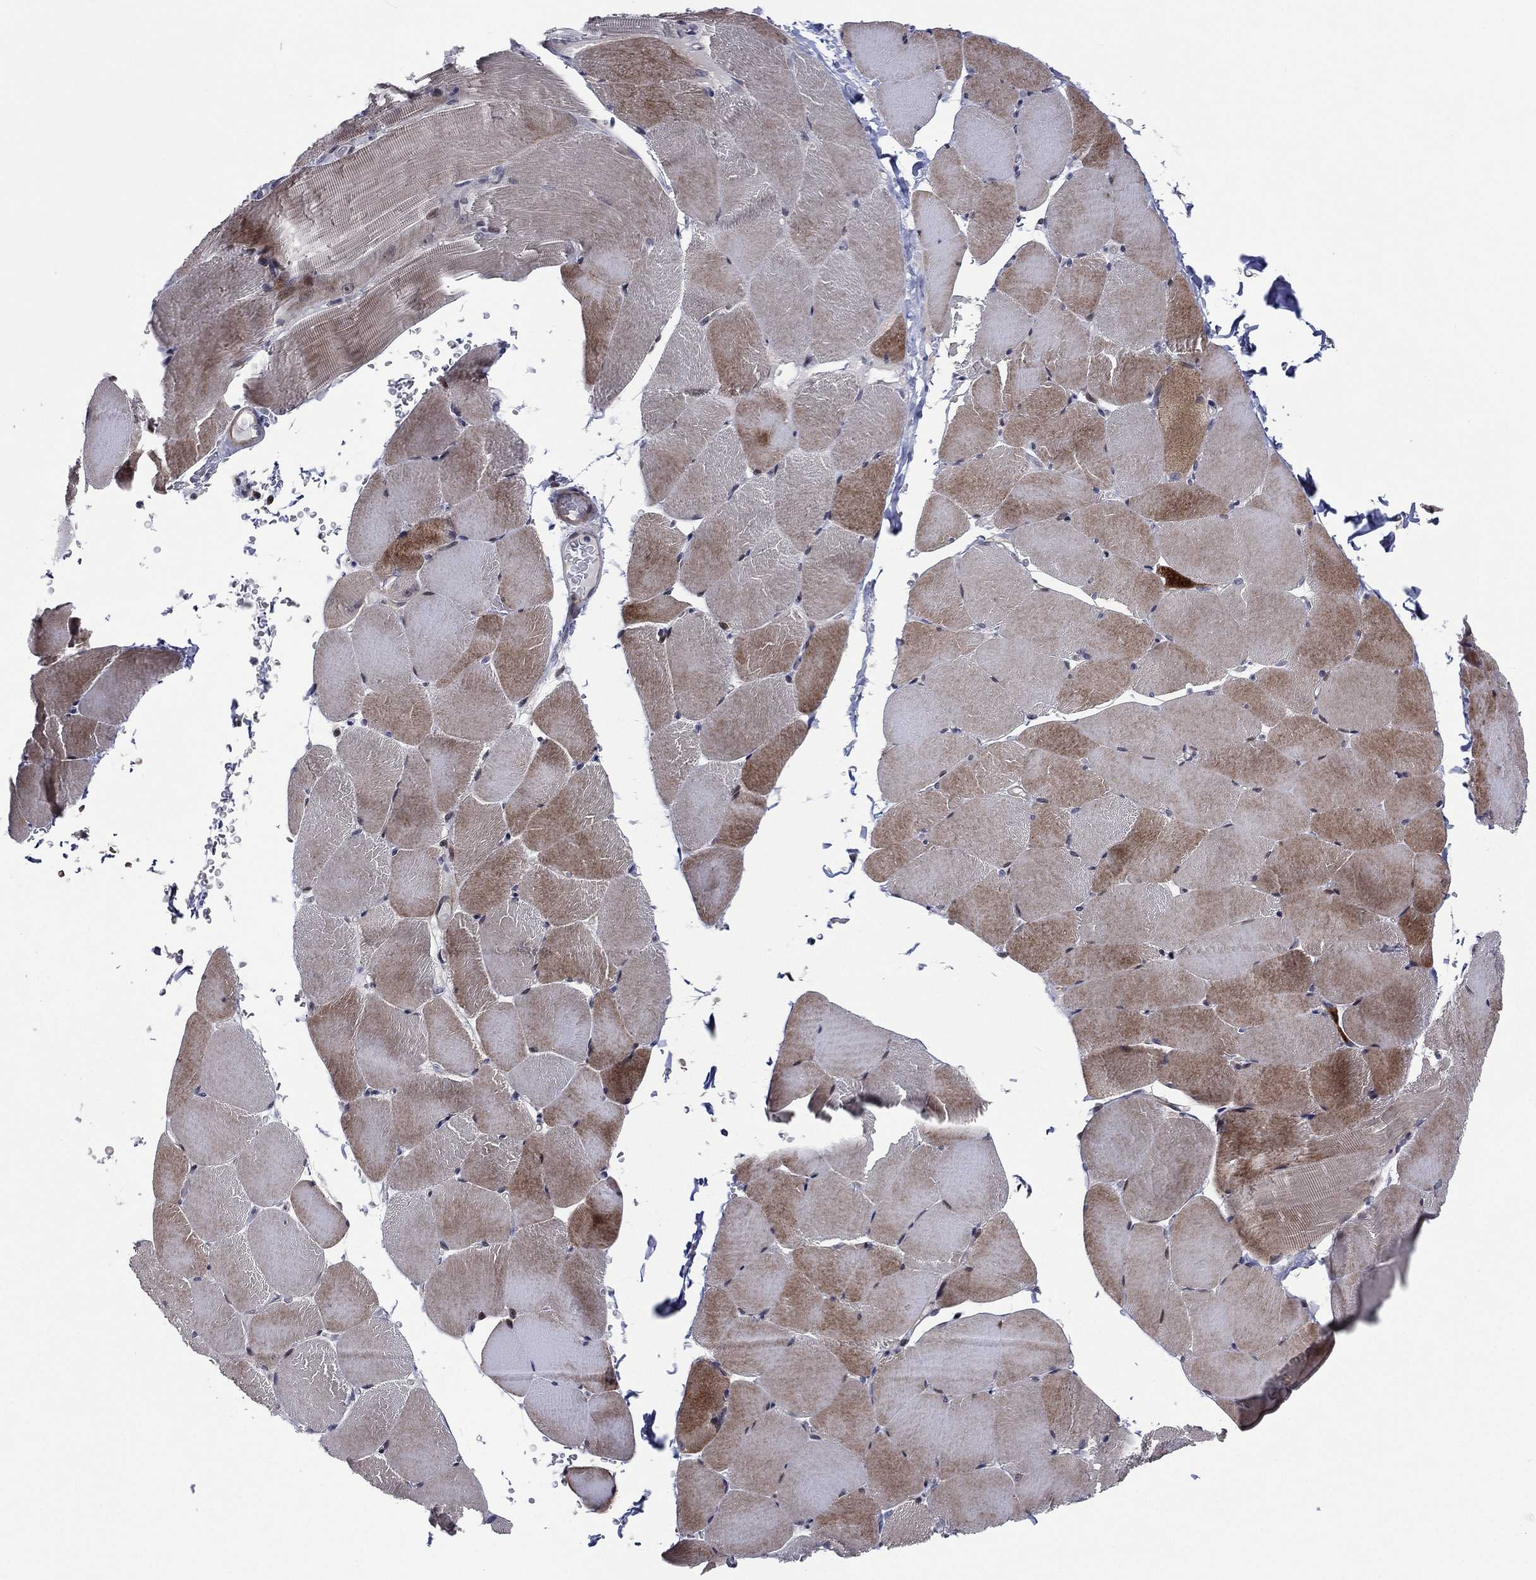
{"staining": {"intensity": "weak", "quantity": "25%-75%", "location": "cytoplasmic/membranous"}, "tissue": "skeletal muscle", "cell_type": "Myocytes", "image_type": "normal", "snomed": [{"axis": "morphology", "description": "Normal tissue, NOS"}, {"axis": "topography", "description": "Skeletal muscle"}], "caption": "Immunohistochemical staining of normal skeletal muscle displays low levels of weak cytoplasmic/membranous expression in approximately 25%-75% of myocytes. The staining is performed using DAB (3,3'-diaminobenzidine) brown chromogen to label protein expression. The nuclei are counter-stained blue using hematoxylin.", "gene": "UTP14A", "patient": {"sex": "female", "age": 37}}